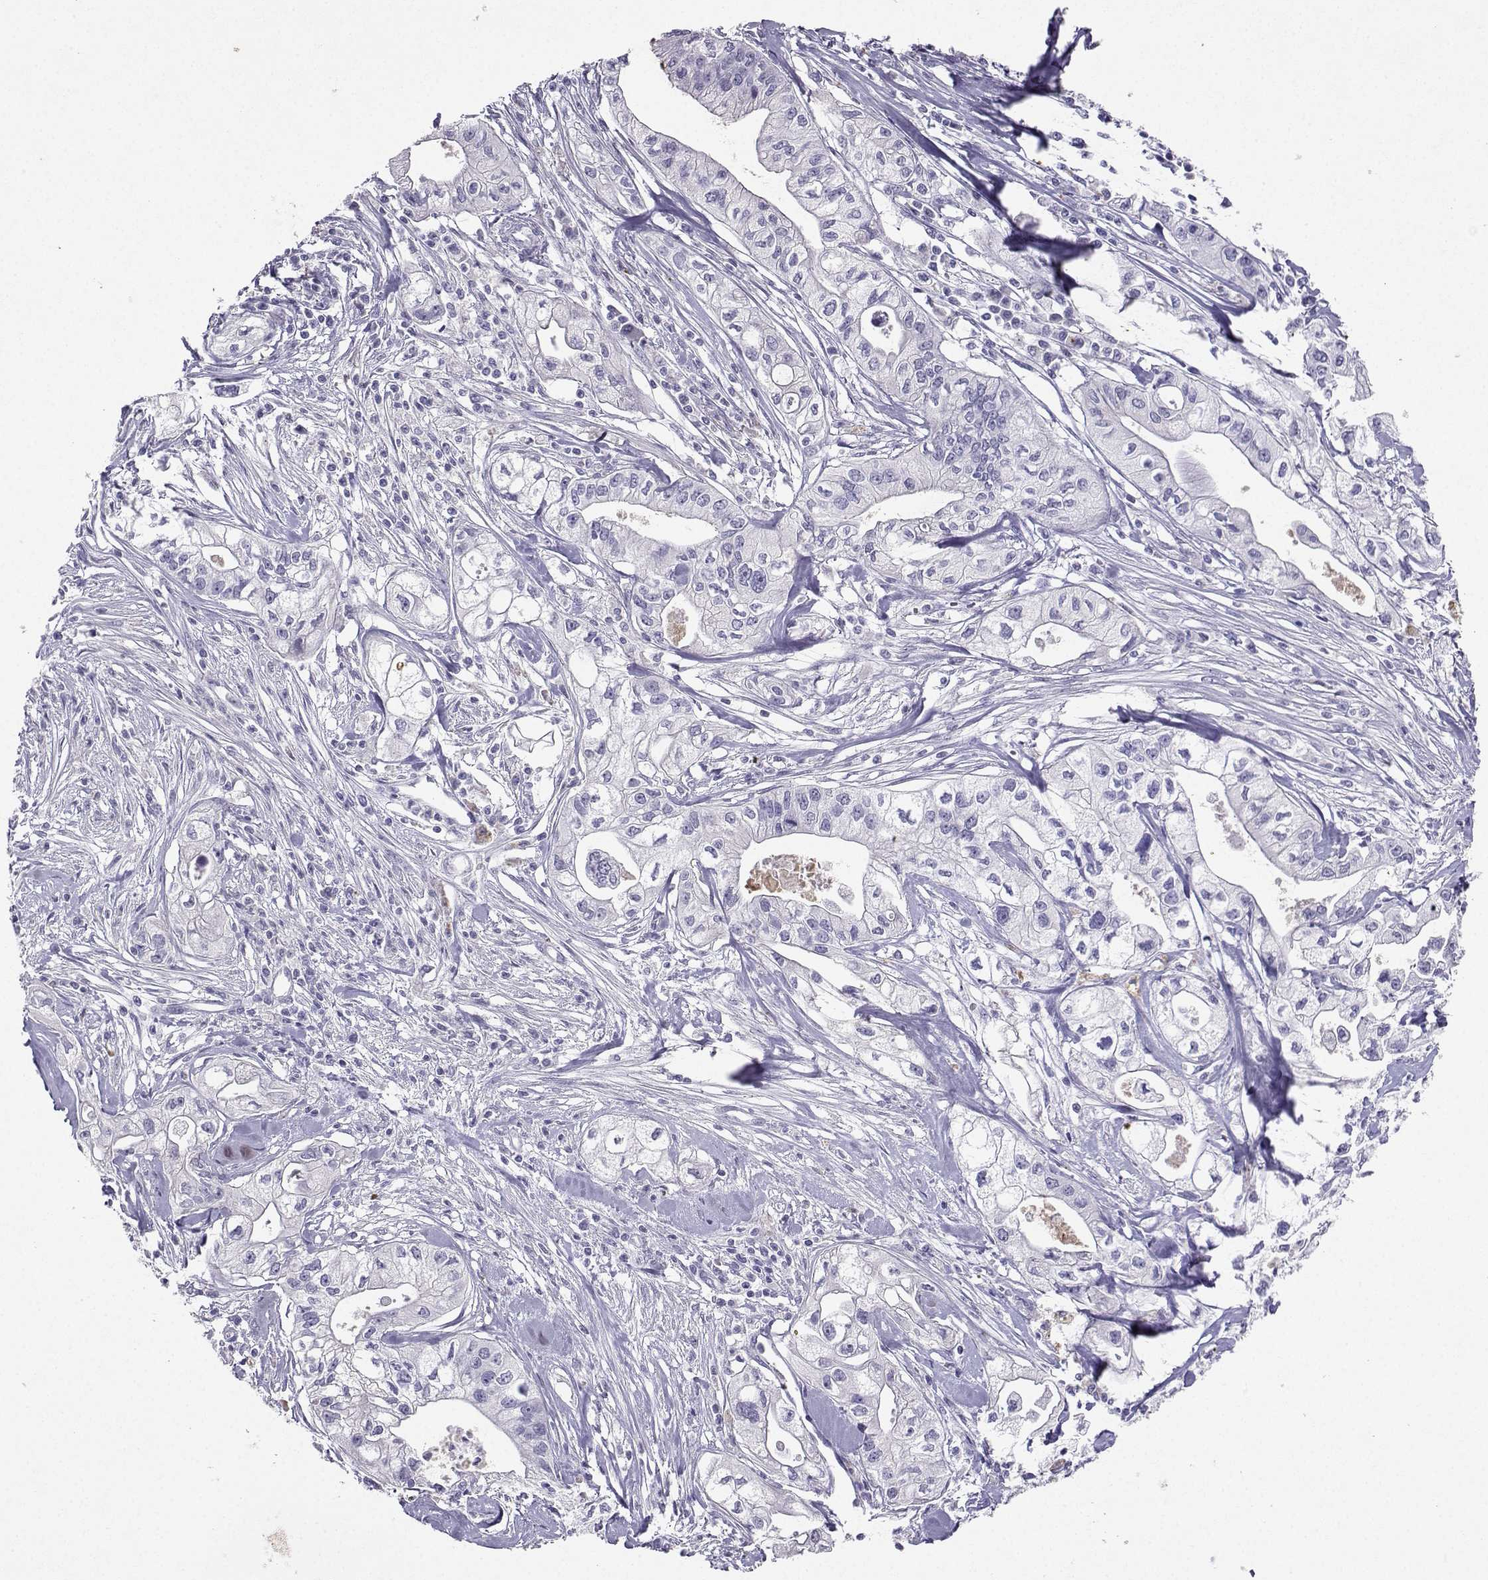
{"staining": {"intensity": "negative", "quantity": "none", "location": "none"}, "tissue": "pancreatic cancer", "cell_type": "Tumor cells", "image_type": "cancer", "snomed": [{"axis": "morphology", "description": "Adenocarcinoma, NOS"}, {"axis": "topography", "description": "Pancreas"}], "caption": "Pancreatic cancer (adenocarcinoma) was stained to show a protein in brown. There is no significant staining in tumor cells.", "gene": "GRIK4", "patient": {"sex": "male", "age": 70}}